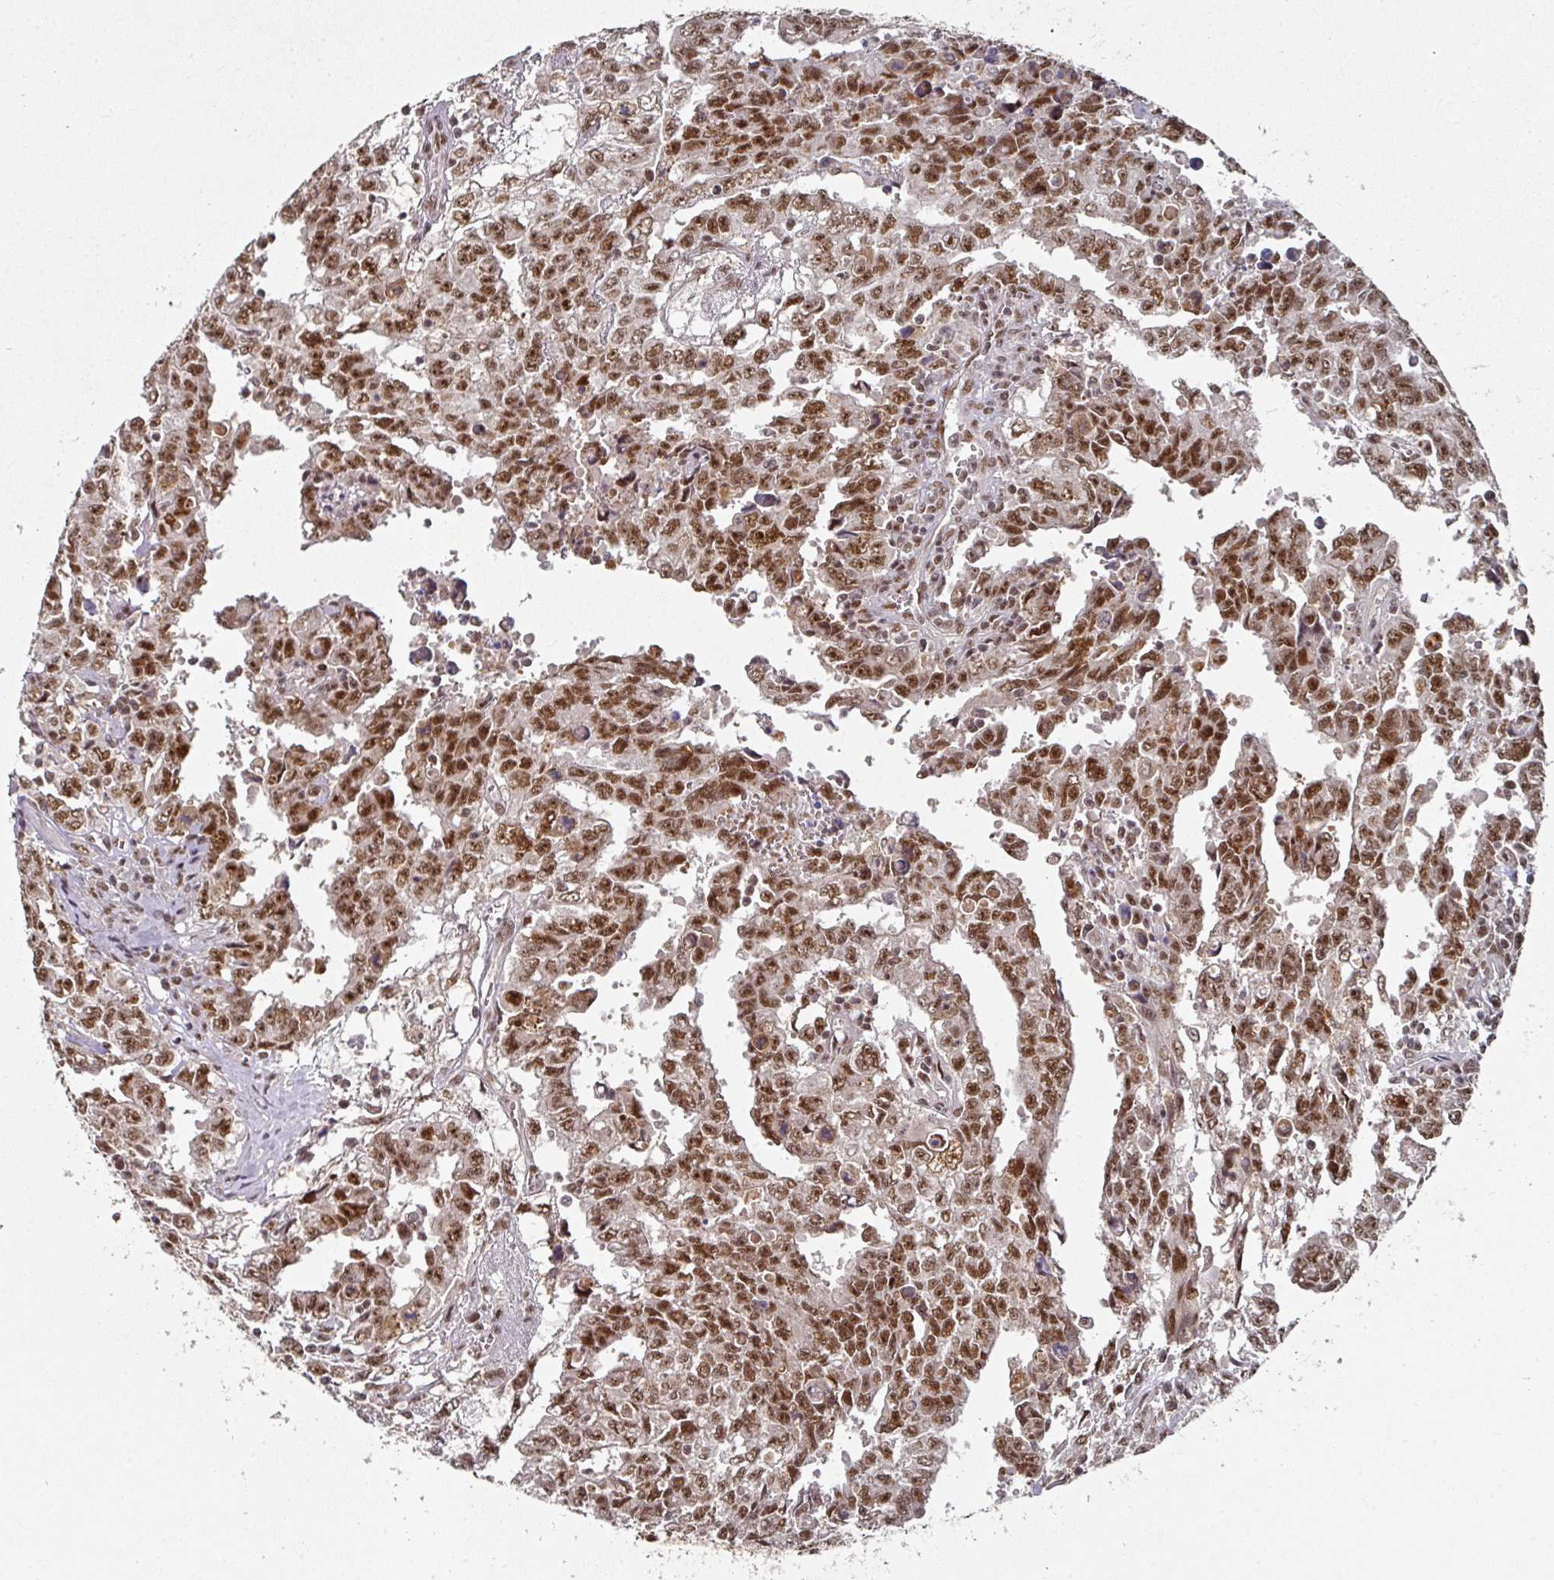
{"staining": {"intensity": "strong", "quantity": ">75%", "location": "nuclear"}, "tissue": "testis cancer", "cell_type": "Tumor cells", "image_type": "cancer", "snomed": [{"axis": "morphology", "description": "Carcinoma, Embryonal, NOS"}, {"axis": "topography", "description": "Testis"}], "caption": "Immunohistochemistry (IHC) (DAB (3,3'-diaminobenzidine)) staining of human embryonal carcinoma (testis) reveals strong nuclear protein staining in approximately >75% of tumor cells. Nuclei are stained in blue.", "gene": "MEPCE", "patient": {"sex": "male", "age": 24}}